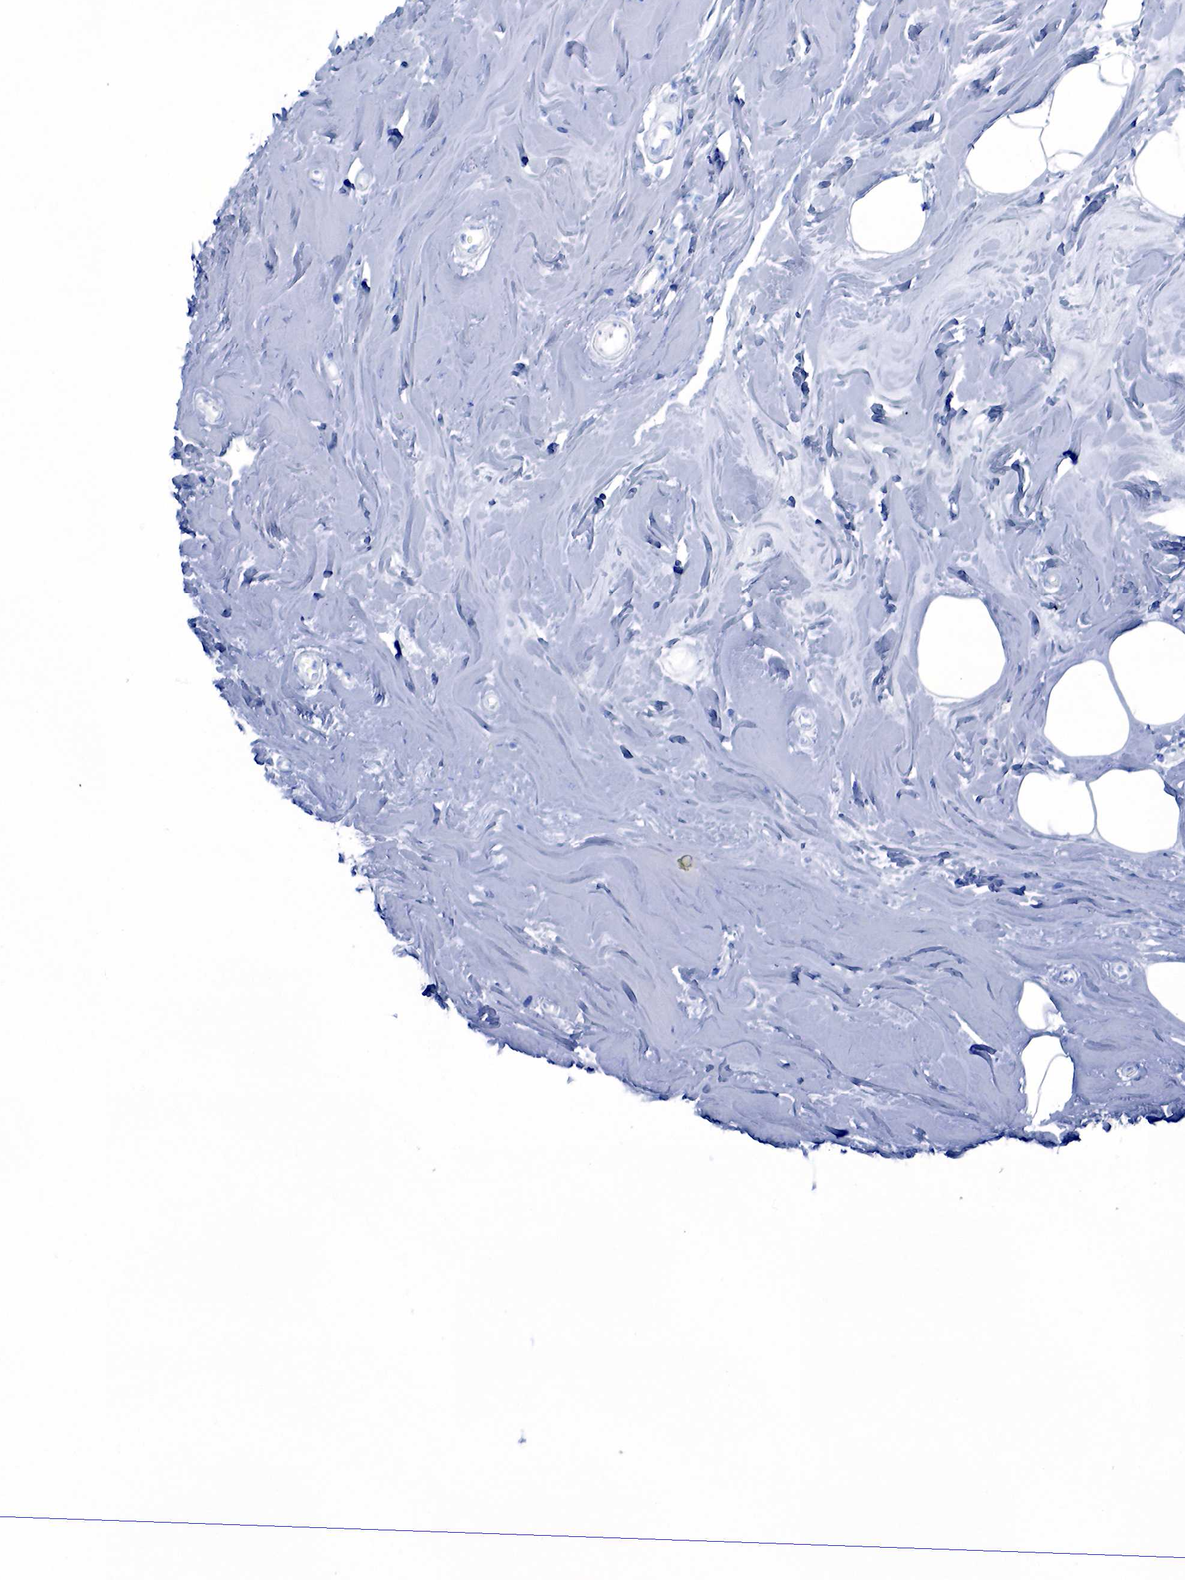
{"staining": {"intensity": "negative", "quantity": "none", "location": "none"}, "tissue": "breast", "cell_type": "Adipocytes", "image_type": "normal", "snomed": [{"axis": "morphology", "description": "Normal tissue, NOS"}, {"axis": "topography", "description": "Breast"}], "caption": "Breast was stained to show a protein in brown. There is no significant expression in adipocytes. (DAB immunohistochemistry (IHC) visualized using brightfield microscopy, high magnification).", "gene": "FUT4", "patient": {"sex": "female", "age": 44}}